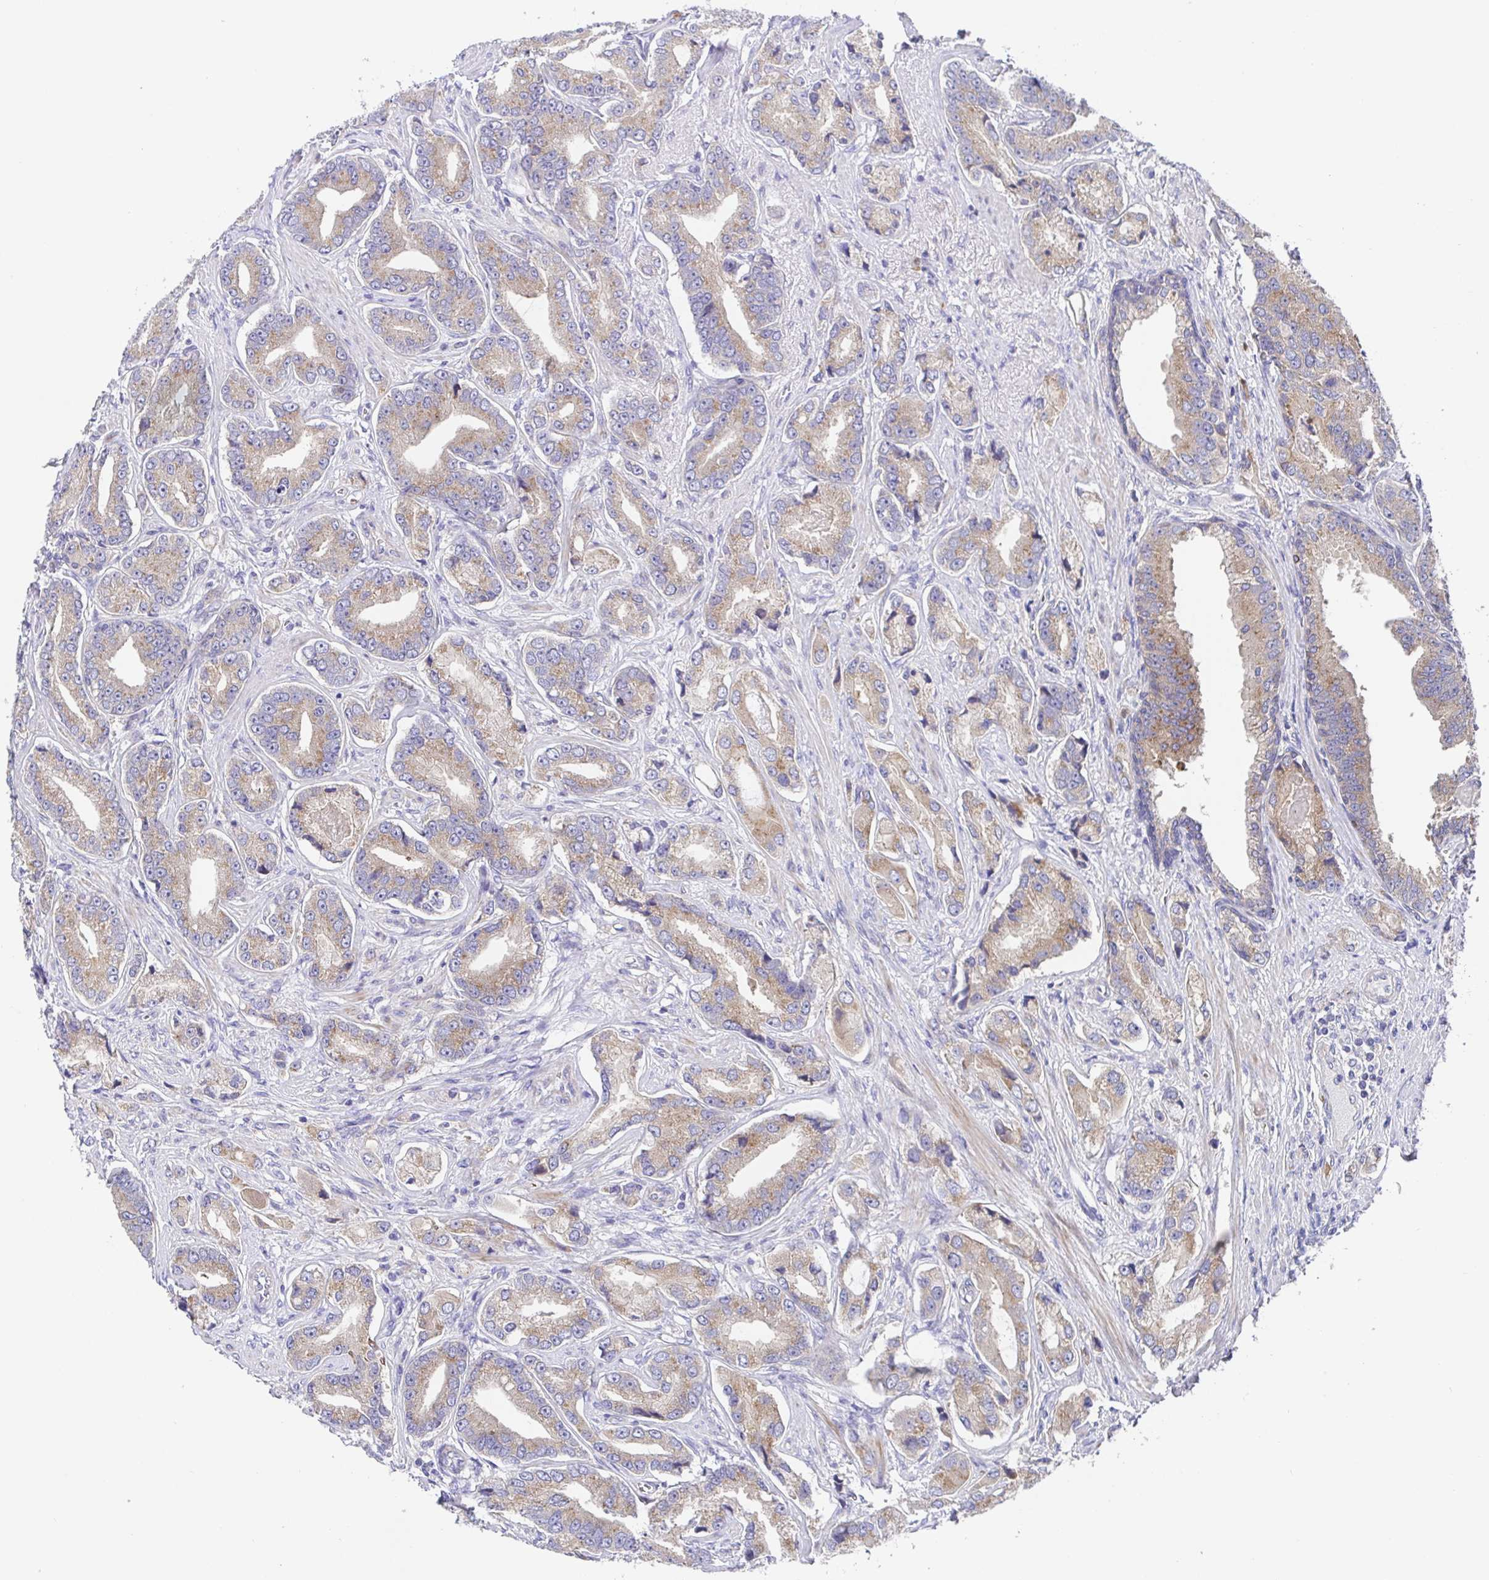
{"staining": {"intensity": "moderate", "quantity": "25%-75%", "location": "cytoplasmic/membranous"}, "tissue": "prostate cancer", "cell_type": "Tumor cells", "image_type": "cancer", "snomed": [{"axis": "morphology", "description": "Adenocarcinoma, High grade"}, {"axis": "topography", "description": "Prostate and seminal vesicle, NOS"}], "caption": "IHC micrograph of human prostate high-grade adenocarcinoma stained for a protein (brown), which shows medium levels of moderate cytoplasmic/membranous staining in about 25%-75% of tumor cells.", "gene": "GOLGA1", "patient": {"sex": "male", "age": 61}}